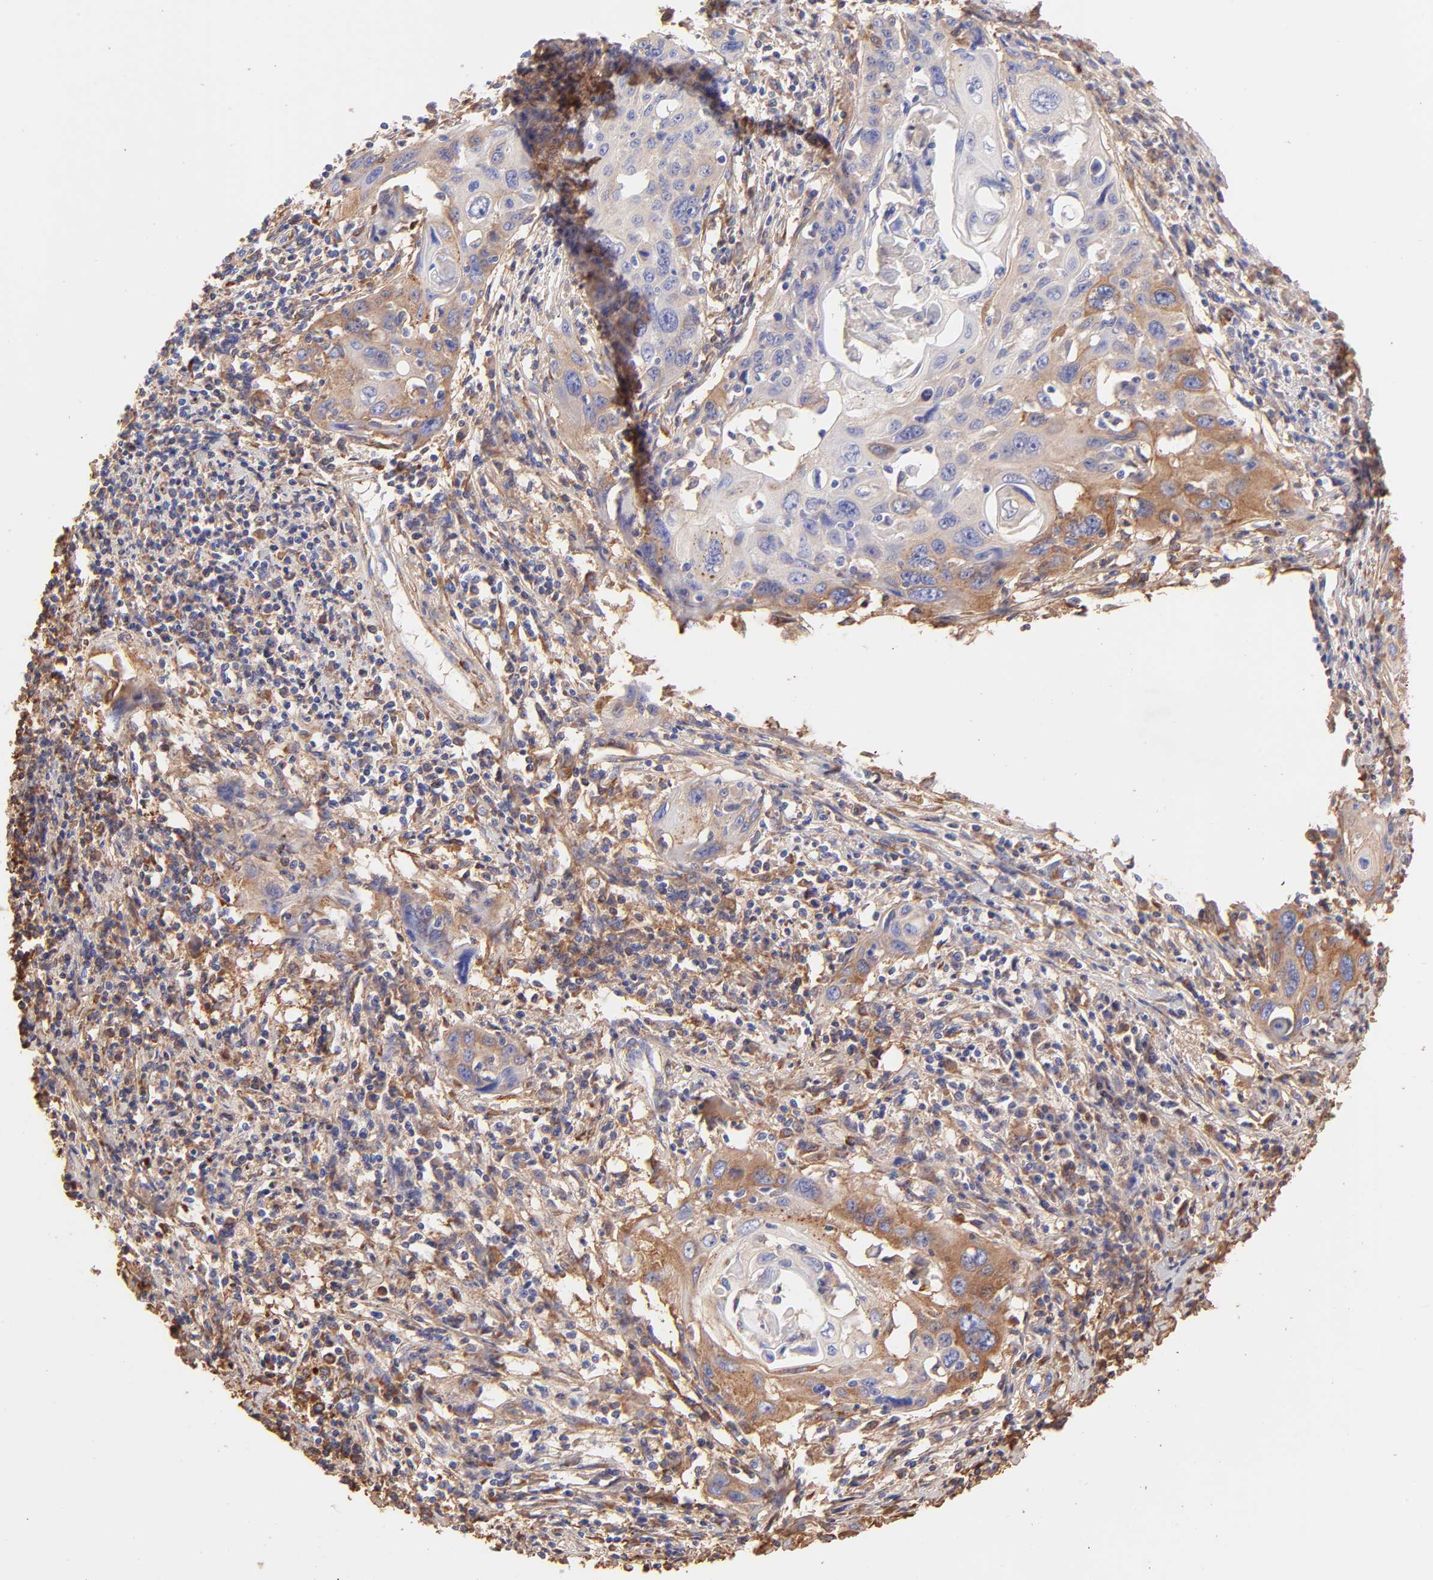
{"staining": {"intensity": "moderate", "quantity": ">75%", "location": "cytoplasmic/membranous"}, "tissue": "cervical cancer", "cell_type": "Tumor cells", "image_type": "cancer", "snomed": [{"axis": "morphology", "description": "Squamous cell carcinoma, NOS"}, {"axis": "topography", "description": "Cervix"}], "caption": "Immunohistochemistry of squamous cell carcinoma (cervical) displays medium levels of moderate cytoplasmic/membranous expression in approximately >75% of tumor cells. Nuclei are stained in blue.", "gene": "BGN", "patient": {"sex": "female", "age": 54}}